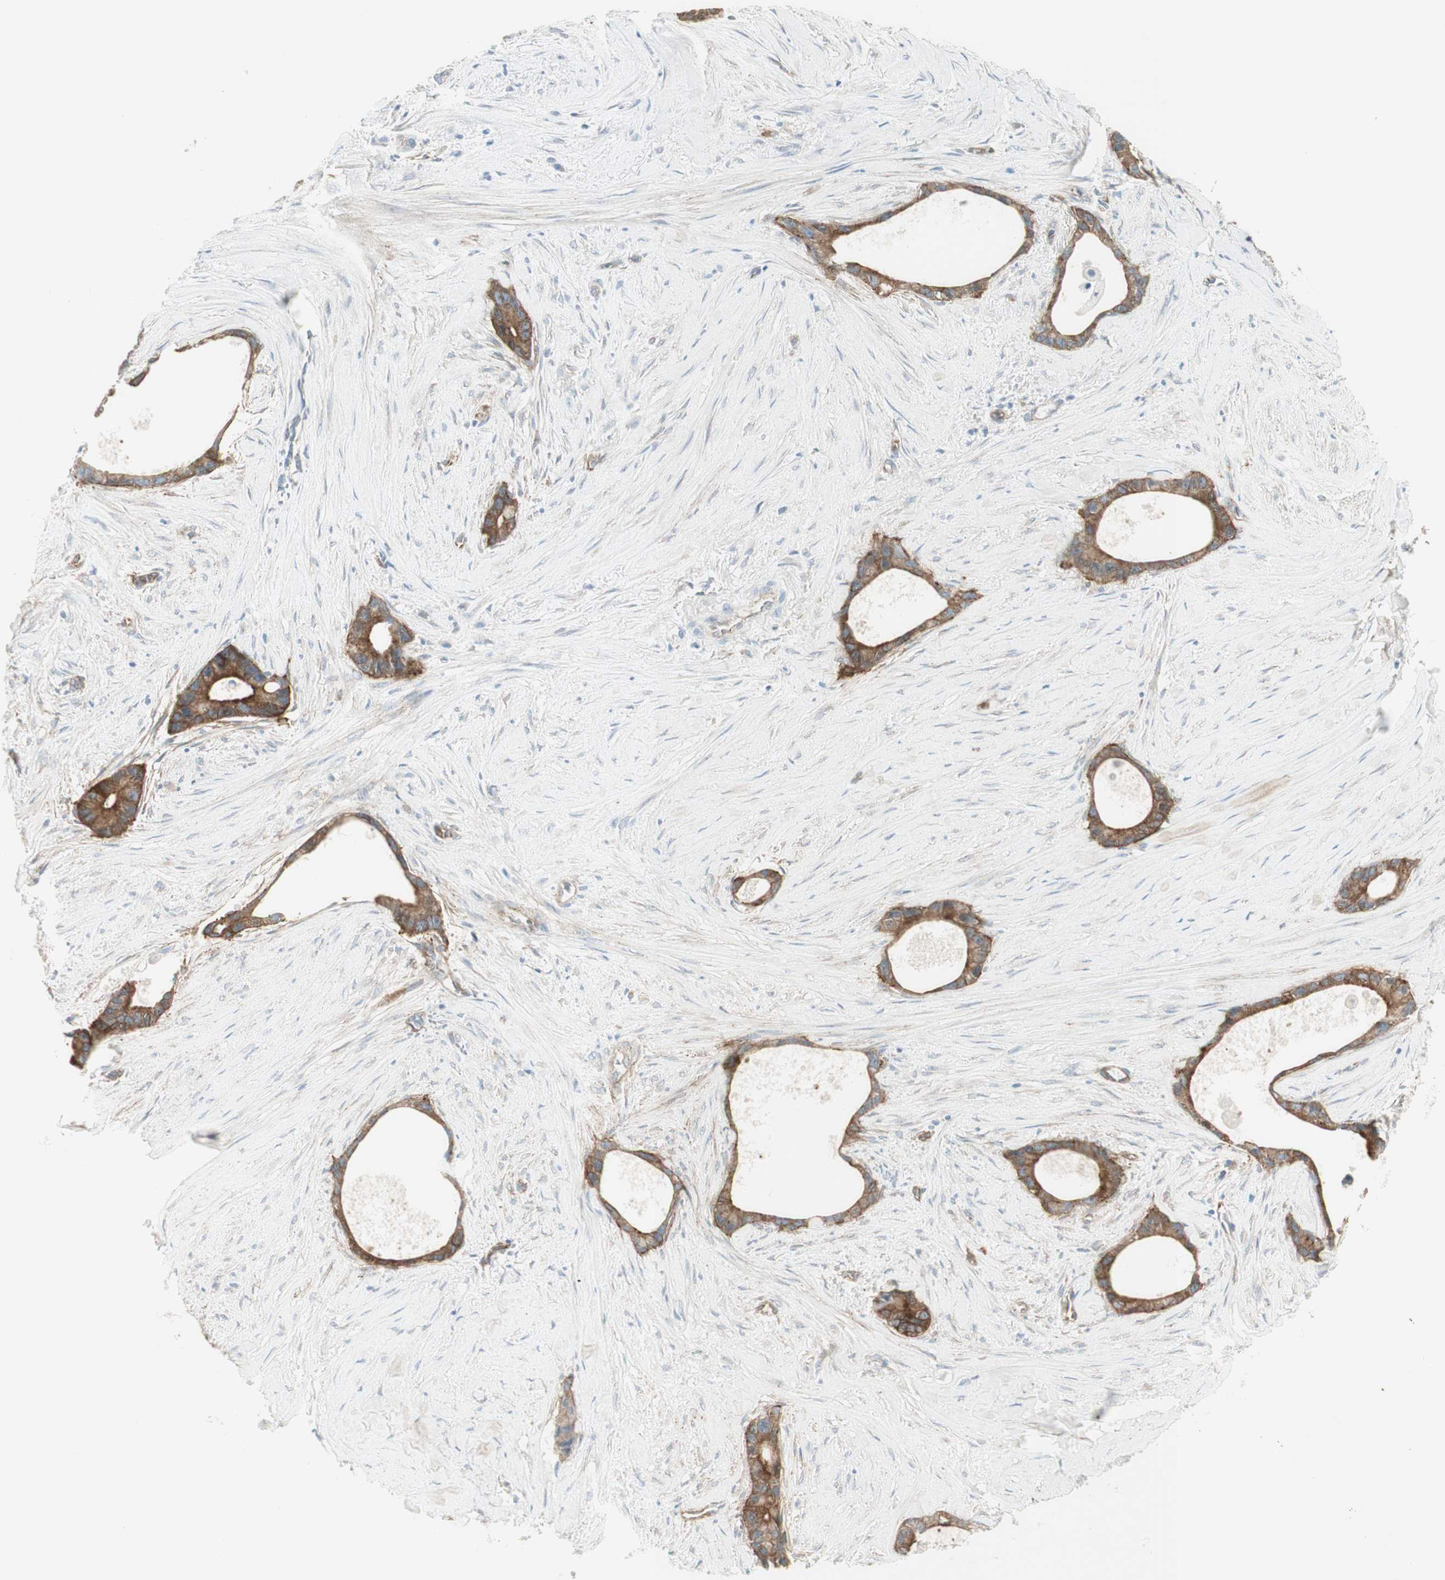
{"staining": {"intensity": "moderate", "quantity": ">75%", "location": "cytoplasmic/membranous"}, "tissue": "liver cancer", "cell_type": "Tumor cells", "image_type": "cancer", "snomed": [{"axis": "morphology", "description": "Cholangiocarcinoma"}, {"axis": "topography", "description": "Liver"}], "caption": "An image of human liver cholangiocarcinoma stained for a protein exhibits moderate cytoplasmic/membranous brown staining in tumor cells.", "gene": "MYO6", "patient": {"sex": "female", "age": 55}}